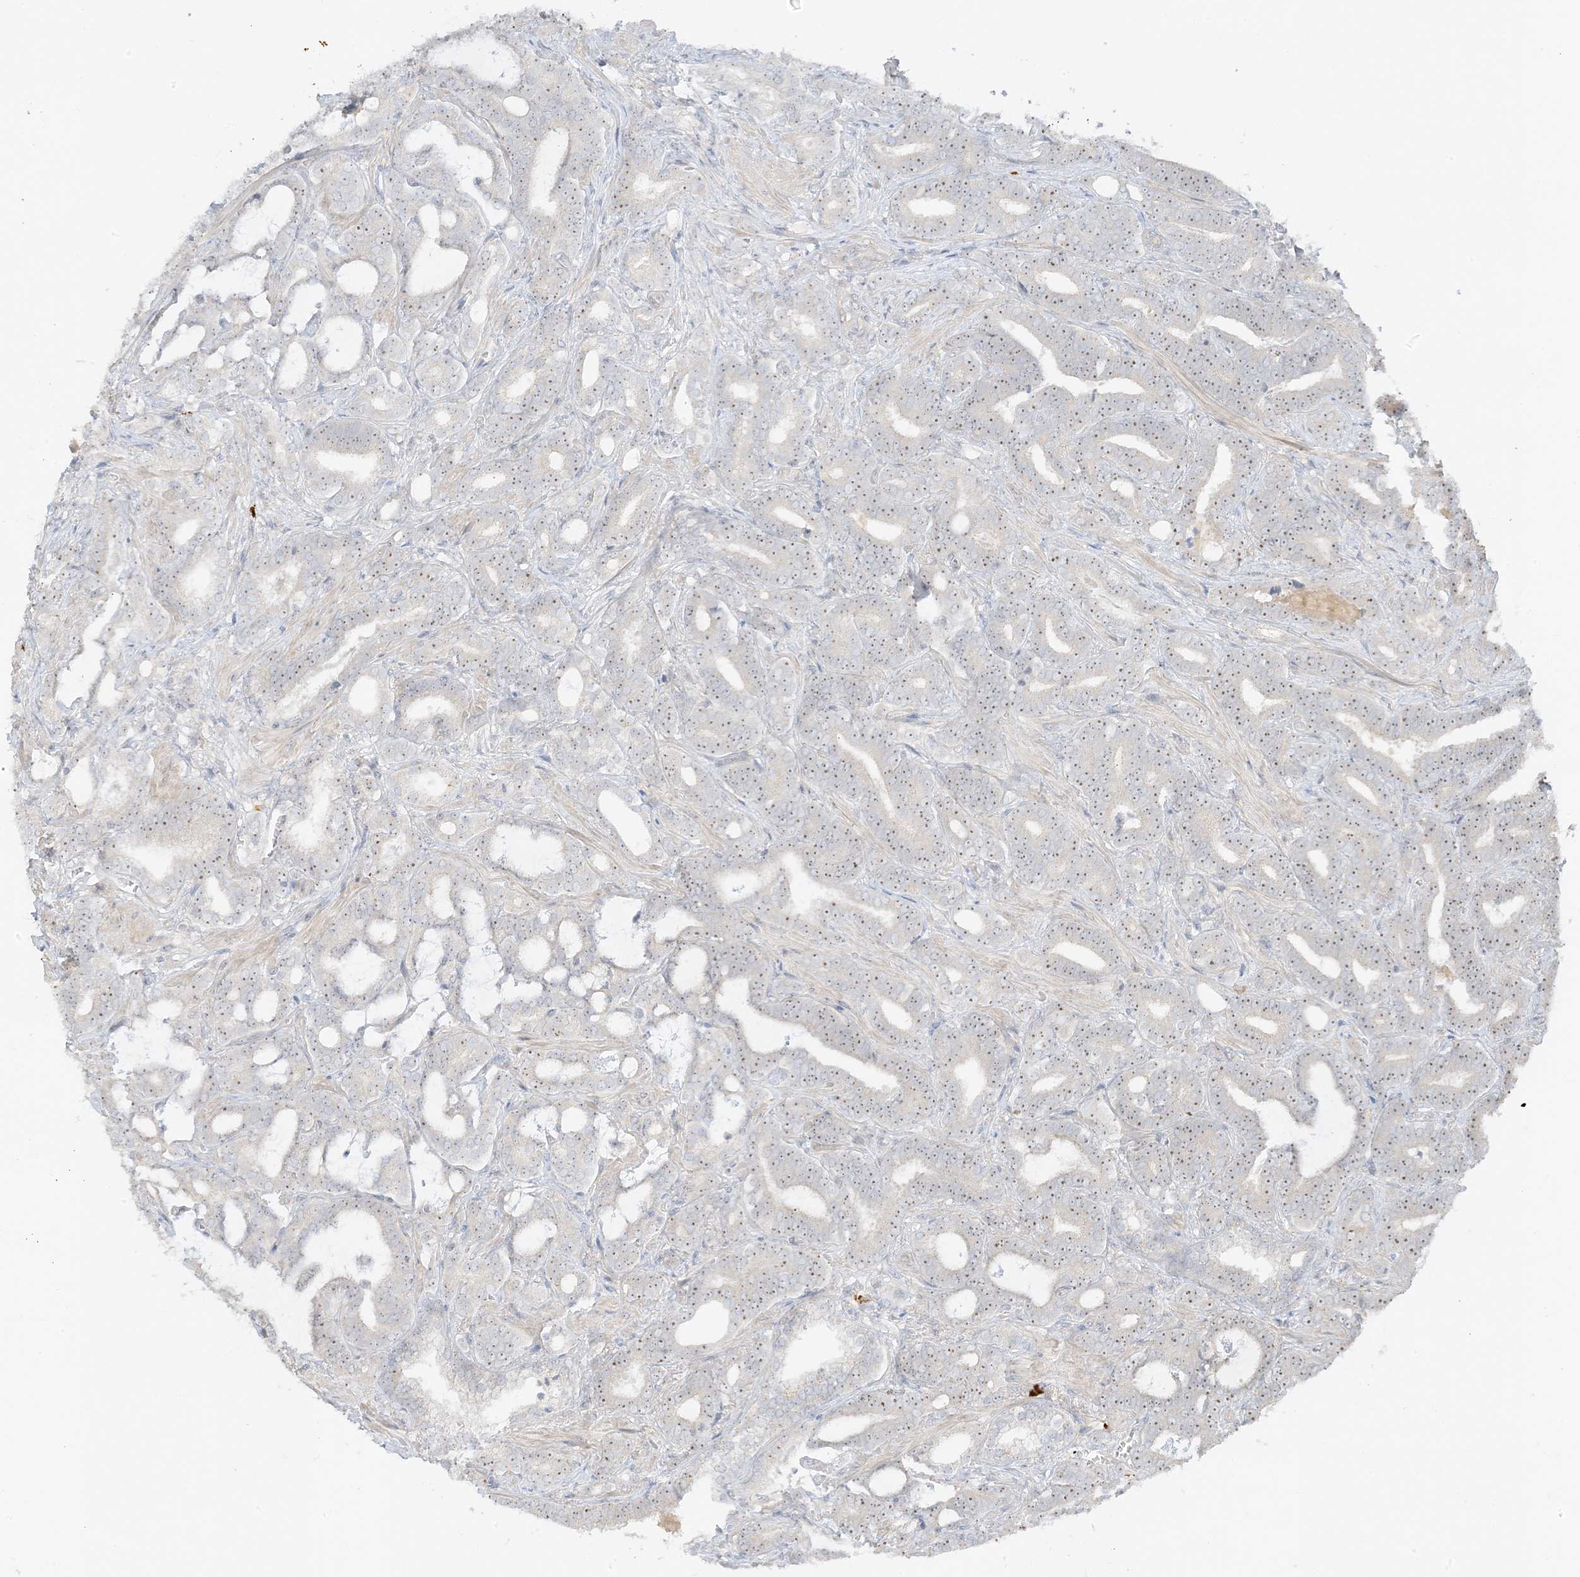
{"staining": {"intensity": "moderate", "quantity": ">75%", "location": "nuclear"}, "tissue": "prostate cancer", "cell_type": "Tumor cells", "image_type": "cancer", "snomed": [{"axis": "morphology", "description": "Adenocarcinoma, High grade"}, {"axis": "topography", "description": "Prostate and seminal vesicle, NOS"}], "caption": "Immunohistochemical staining of prostate high-grade adenocarcinoma shows medium levels of moderate nuclear protein expression in about >75% of tumor cells.", "gene": "ETAA1", "patient": {"sex": "male", "age": 67}}